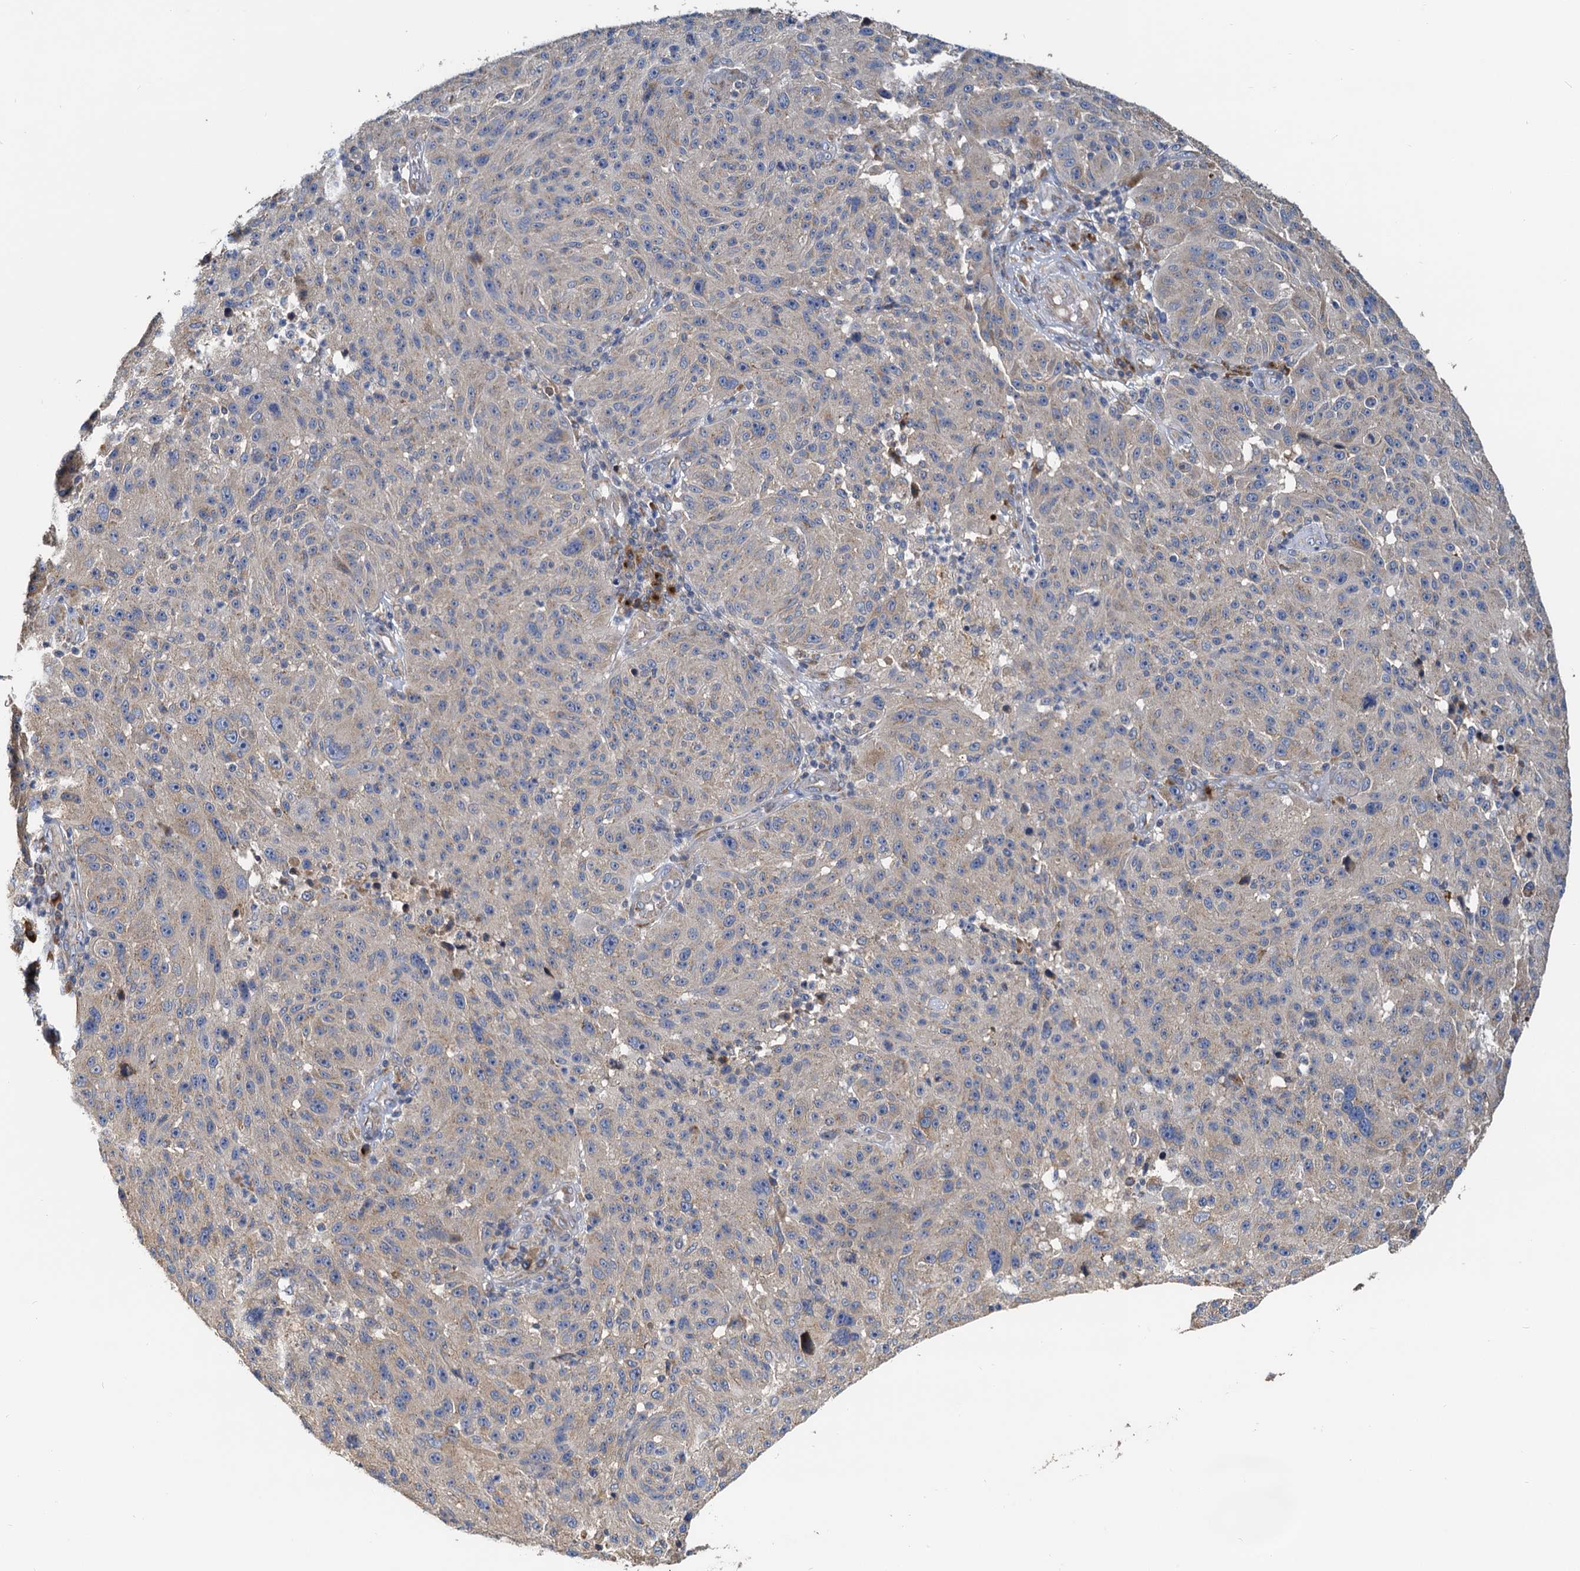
{"staining": {"intensity": "negative", "quantity": "none", "location": "none"}, "tissue": "melanoma", "cell_type": "Tumor cells", "image_type": "cancer", "snomed": [{"axis": "morphology", "description": "Malignant melanoma, NOS"}, {"axis": "topography", "description": "Skin"}], "caption": "This histopathology image is of malignant melanoma stained with immunohistochemistry (IHC) to label a protein in brown with the nuclei are counter-stained blue. There is no staining in tumor cells.", "gene": "NKAPD1", "patient": {"sex": "male", "age": 53}}